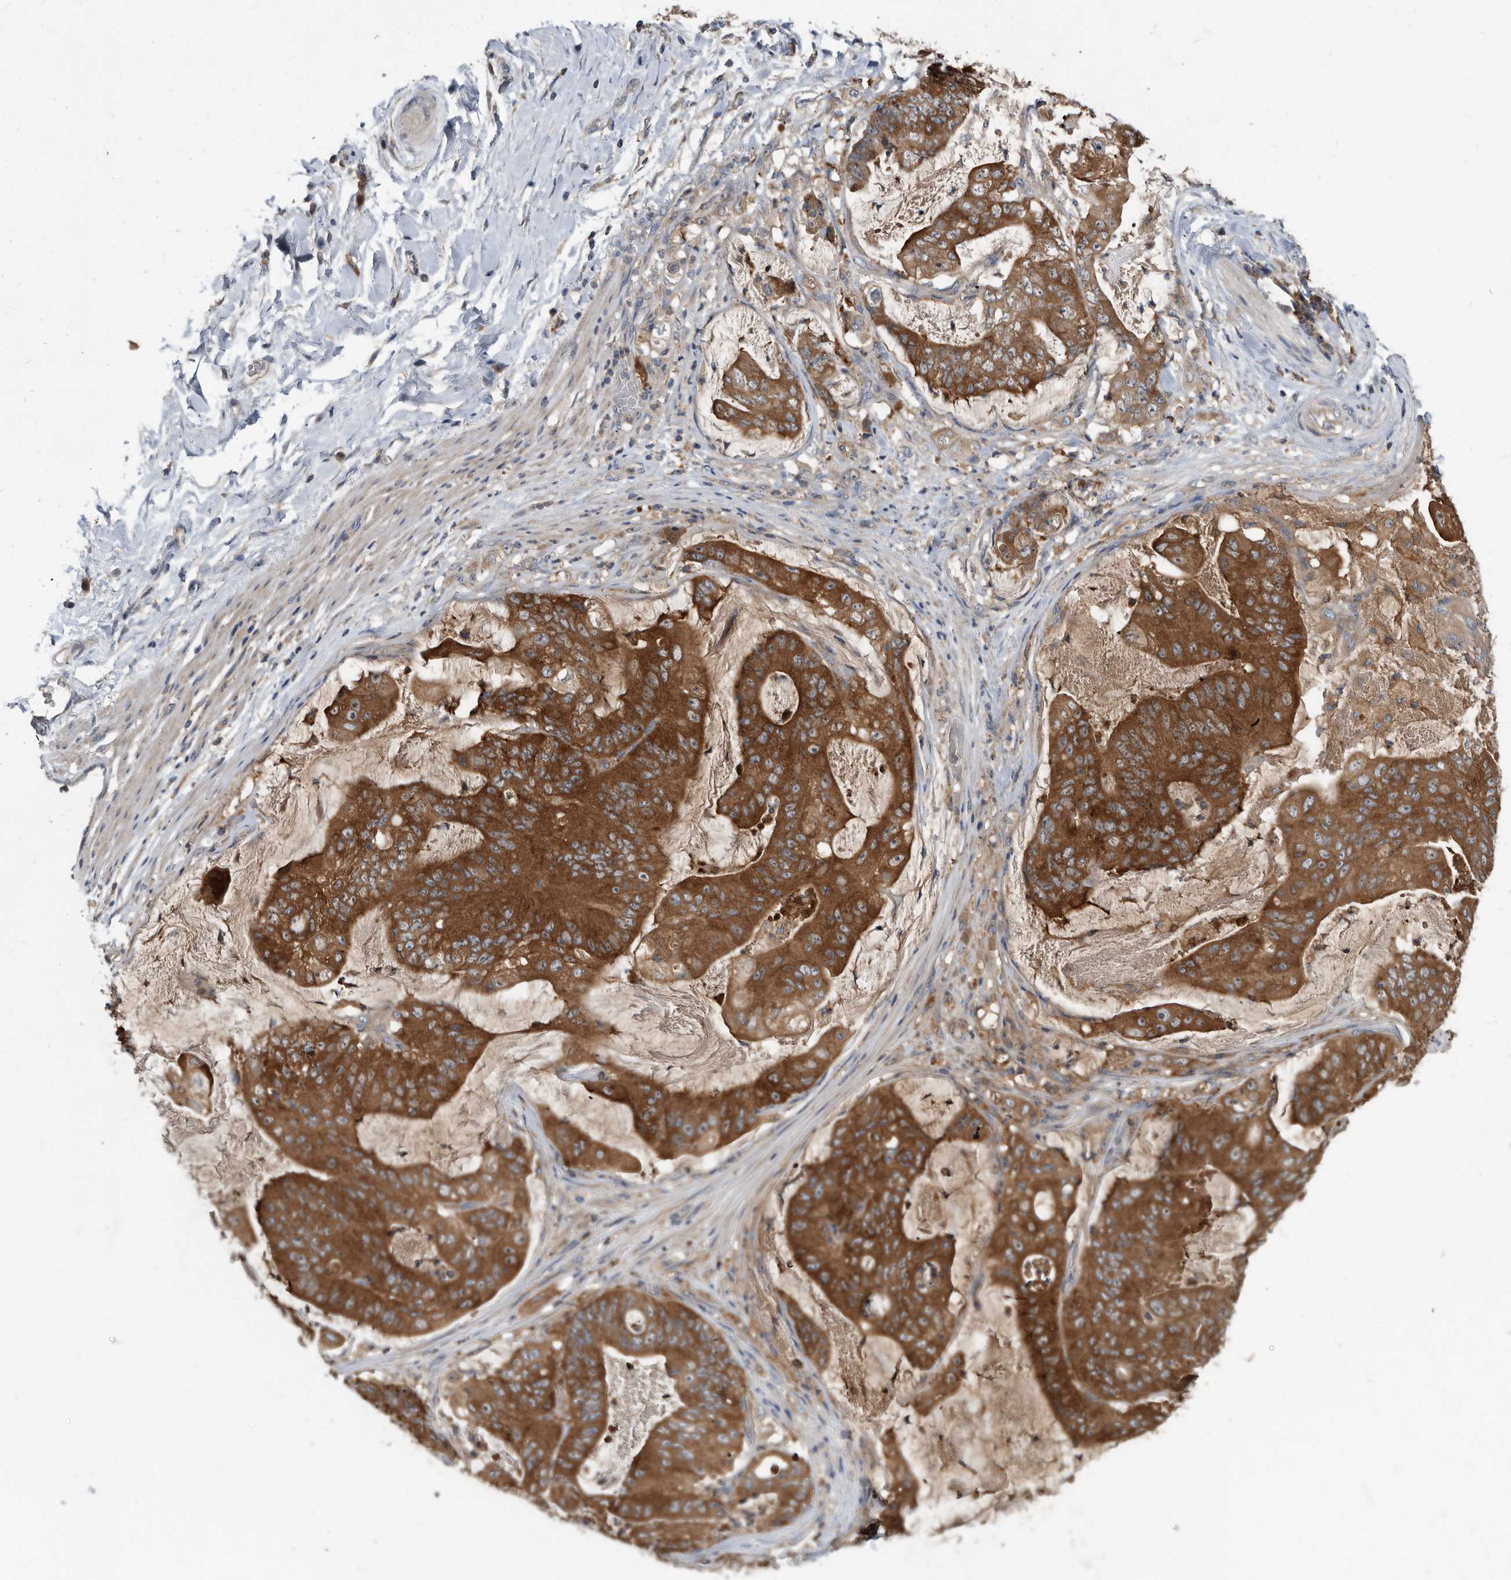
{"staining": {"intensity": "strong", "quantity": ">75%", "location": "cytoplasmic/membranous"}, "tissue": "stomach cancer", "cell_type": "Tumor cells", "image_type": "cancer", "snomed": [{"axis": "morphology", "description": "Adenocarcinoma, NOS"}, {"axis": "topography", "description": "Stomach"}], "caption": "There is high levels of strong cytoplasmic/membranous expression in tumor cells of stomach cancer (adenocarcinoma), as demonstrated by immunohistochemical staining (brown color).", "gene": "APEH", "patient": {"sex": "female", "age": 73}}